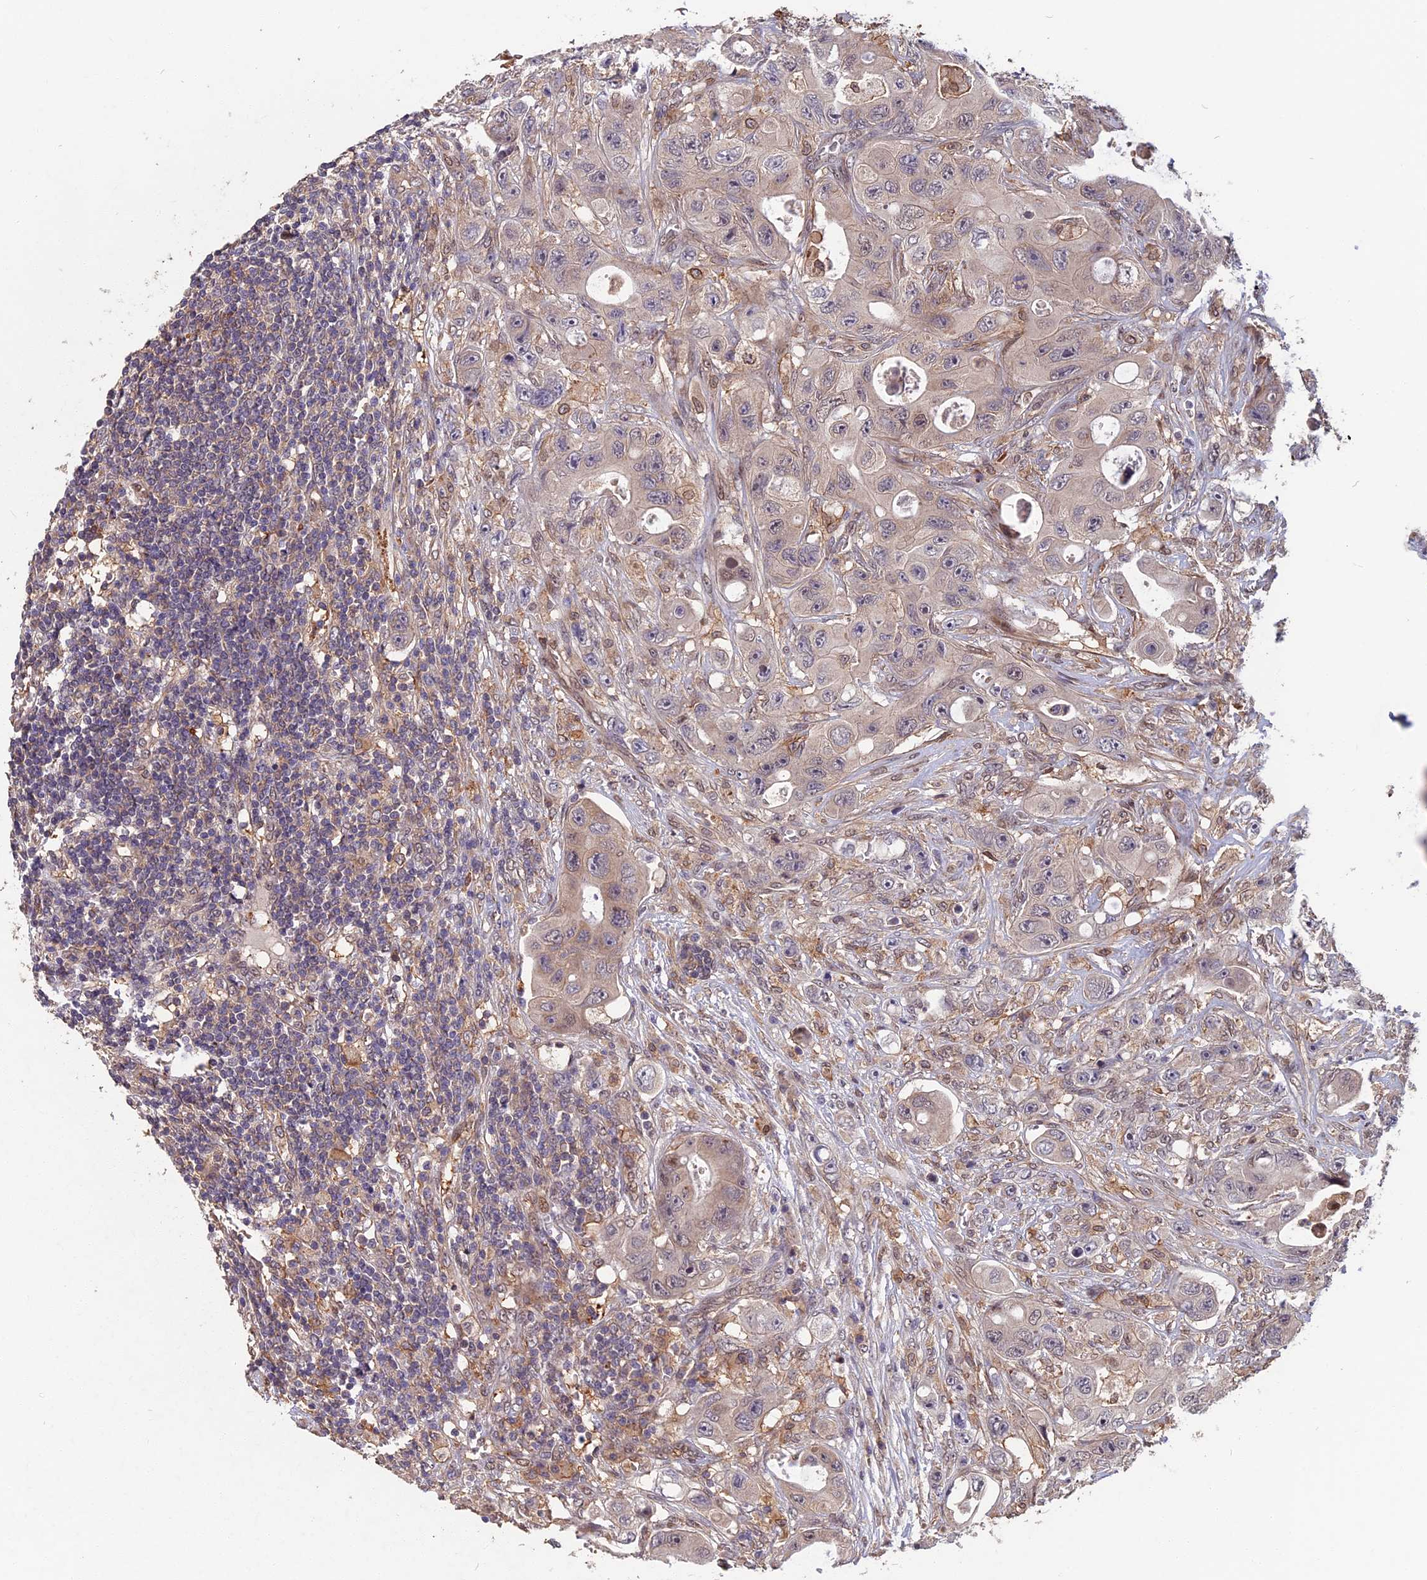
{"staining": {"intensity": "weak", "quantity": "<25%", "location": "cytoplasmic/membranous"}, "tissue": "colorectal cancer", "cell_type": "Tumor cells", "image_type": "cancer", "snomed": [{"axis": "morphology", "description": "Adenocarcinoma, NOS"}, {"axis": "topography", "description": "Colon"}], "caption": "Human colorectal cancer (adenocarcinoma) stained for a protein using IHC shows no positivity in tumor cells.", "gene": "SPG11", "patient": {"sex": "female", "age": 46}}